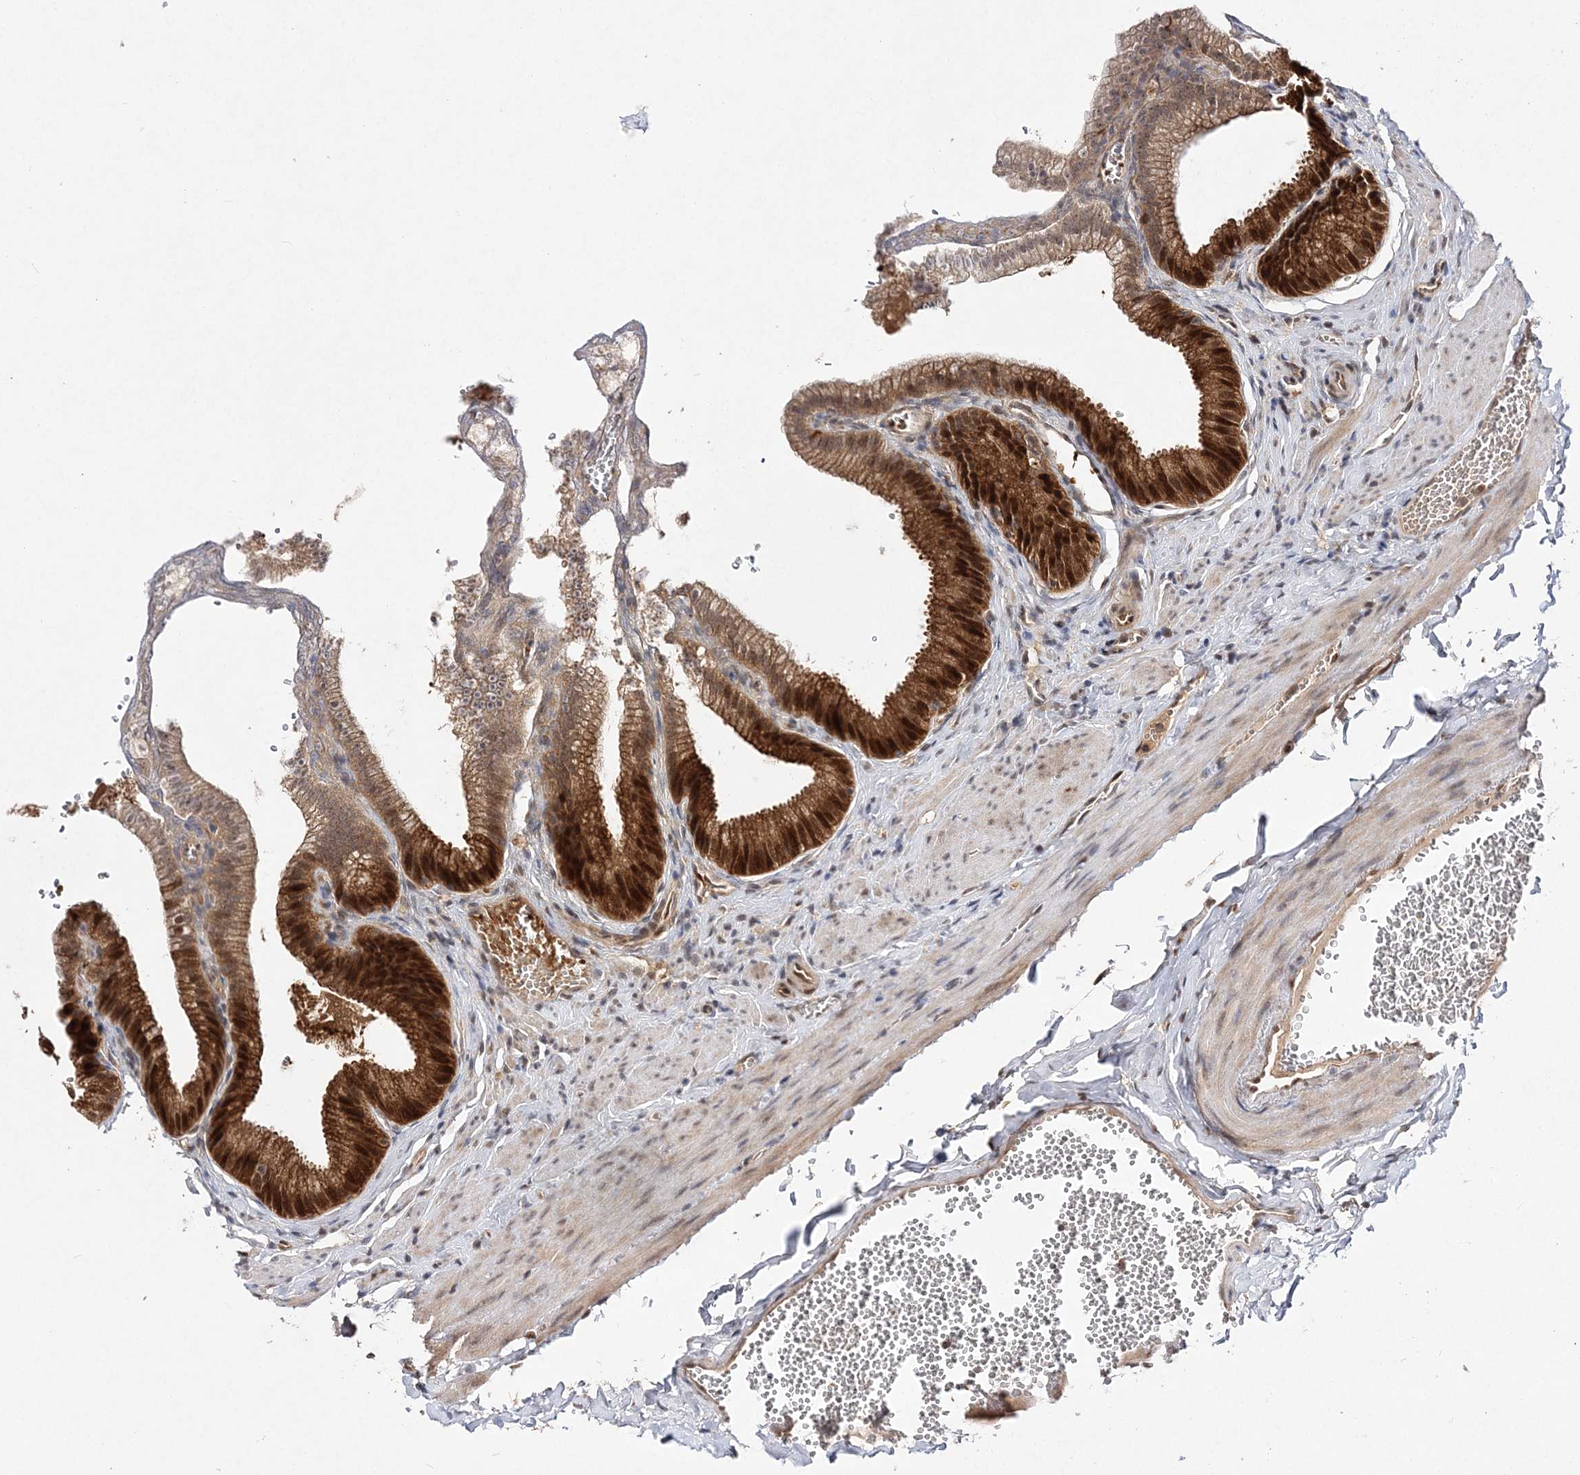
{"staining": {"intensity": "strong", "quantity": ">75%", "location": "cytoplasmic/membranous,nuclear"}, "tissue": "gallbladder", "cell_type": "Glandular cells", "image_type": "normal", "snomed": [{"axis": "morphology", "description": "Normal tissue, NOS"}, {"axis": "topography", "description": "Gallbladder"}], "caption": "The immunohistochemical stain shows strong cytoplasmic/membranous,nuclear positivity in glandular cells of benign gallbladder. (DAB (3,3'-diaminobenzidine) IHC with brightfield microscopy, high magnification).", "gene": "NIF3L1", "patient": {"sex": "male", "age": 38}}